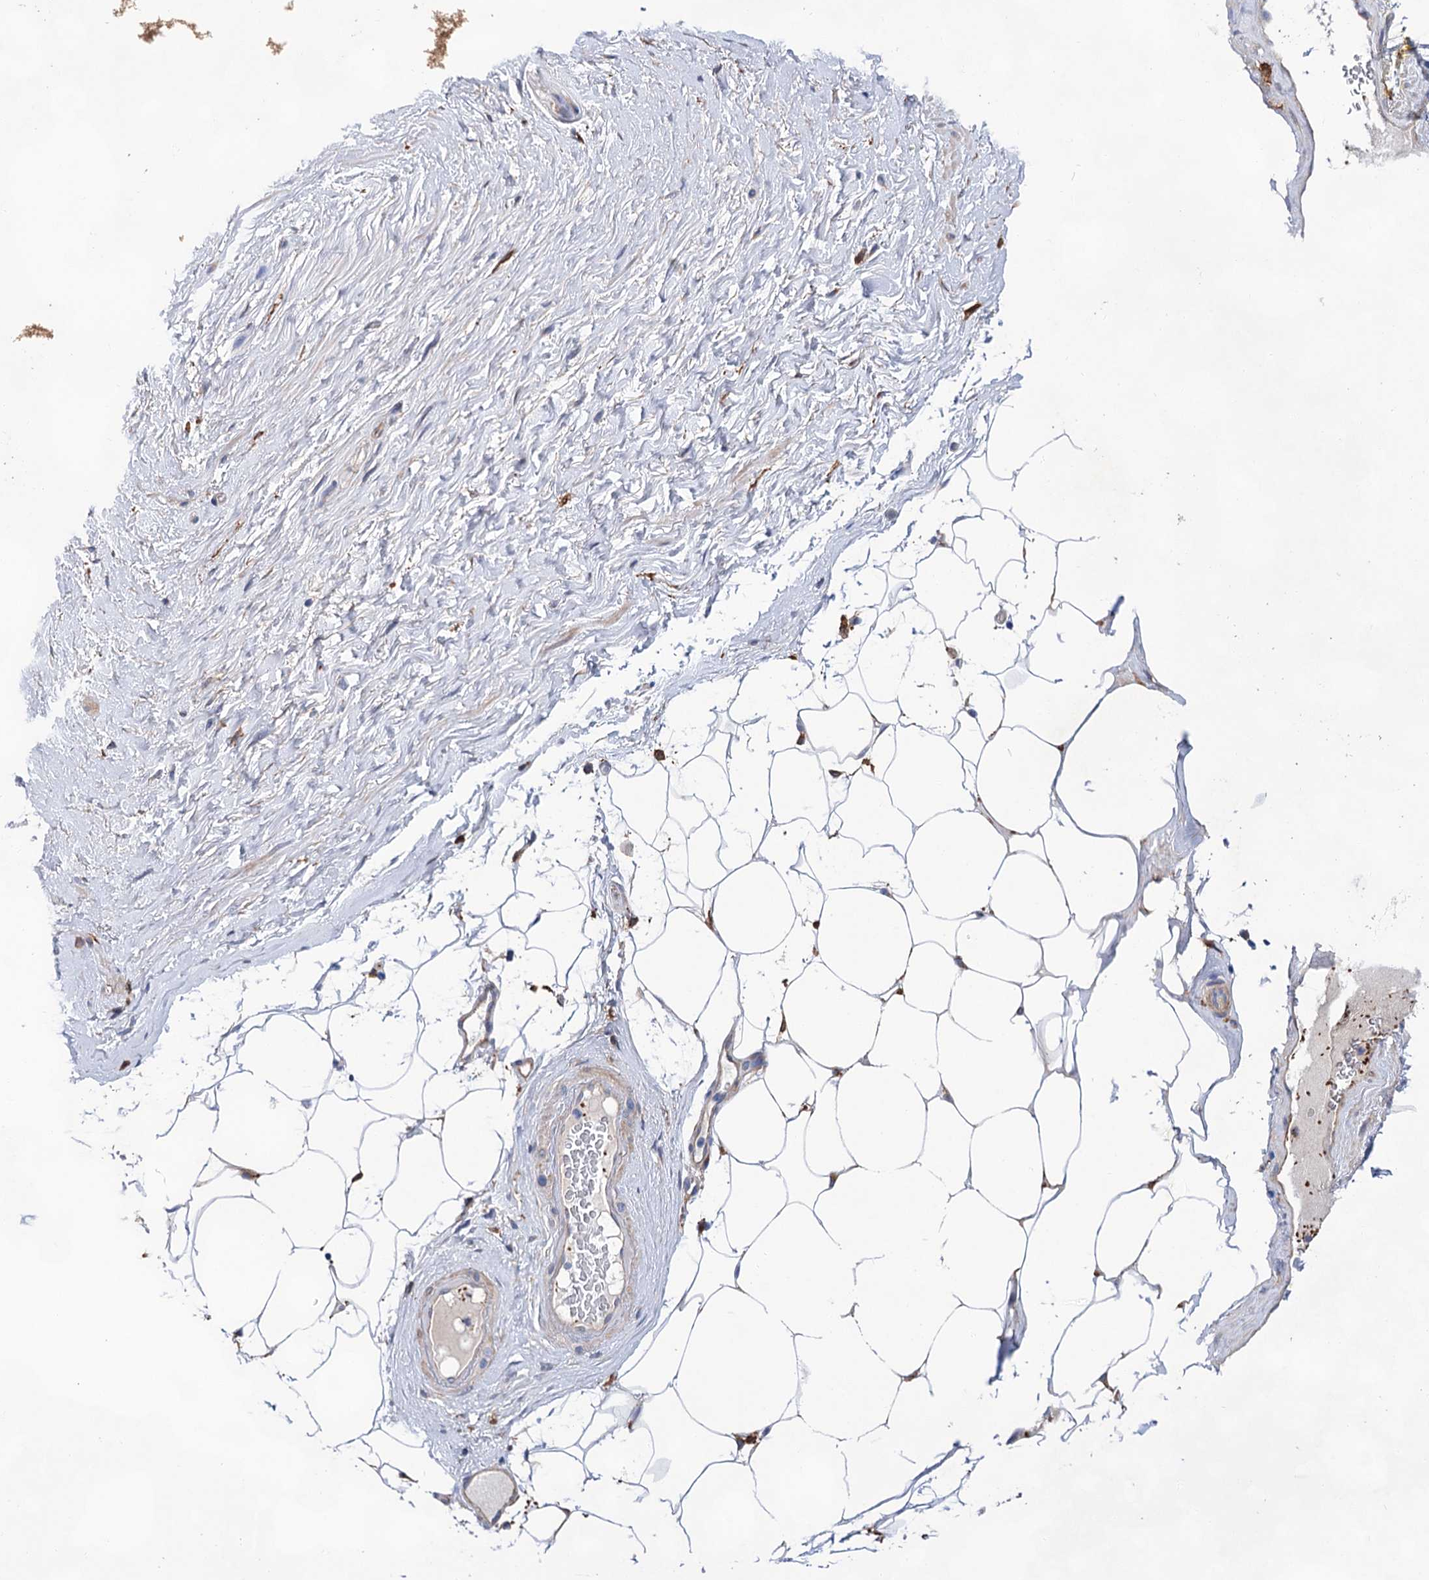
{"staining": {"intensity": "moderate", "quantity": ">75%", "location": "nuclear"}, "tissue": "adipose tissue", "cell_type": "Adipocytes", "image_type": "normal", "snomed": [{"axis": "morphology", "description": "Normal tissue, NOS"}, {"axis": "morphology", "description": "Adenocarcinoma, Low grade"}, {"axis": "topography", "description": "Prostate"}, {"axis": "topography", "description": "Peripheral nerve tissue"}], "caption": "Approximately >75% of adipocytes in benign adipose tissue show moderate nuclear protein positivity as visualized by brown immunohistochemical staining.", "gene": "TMTC3", "patient": {"sex": "male", "age": 63}}